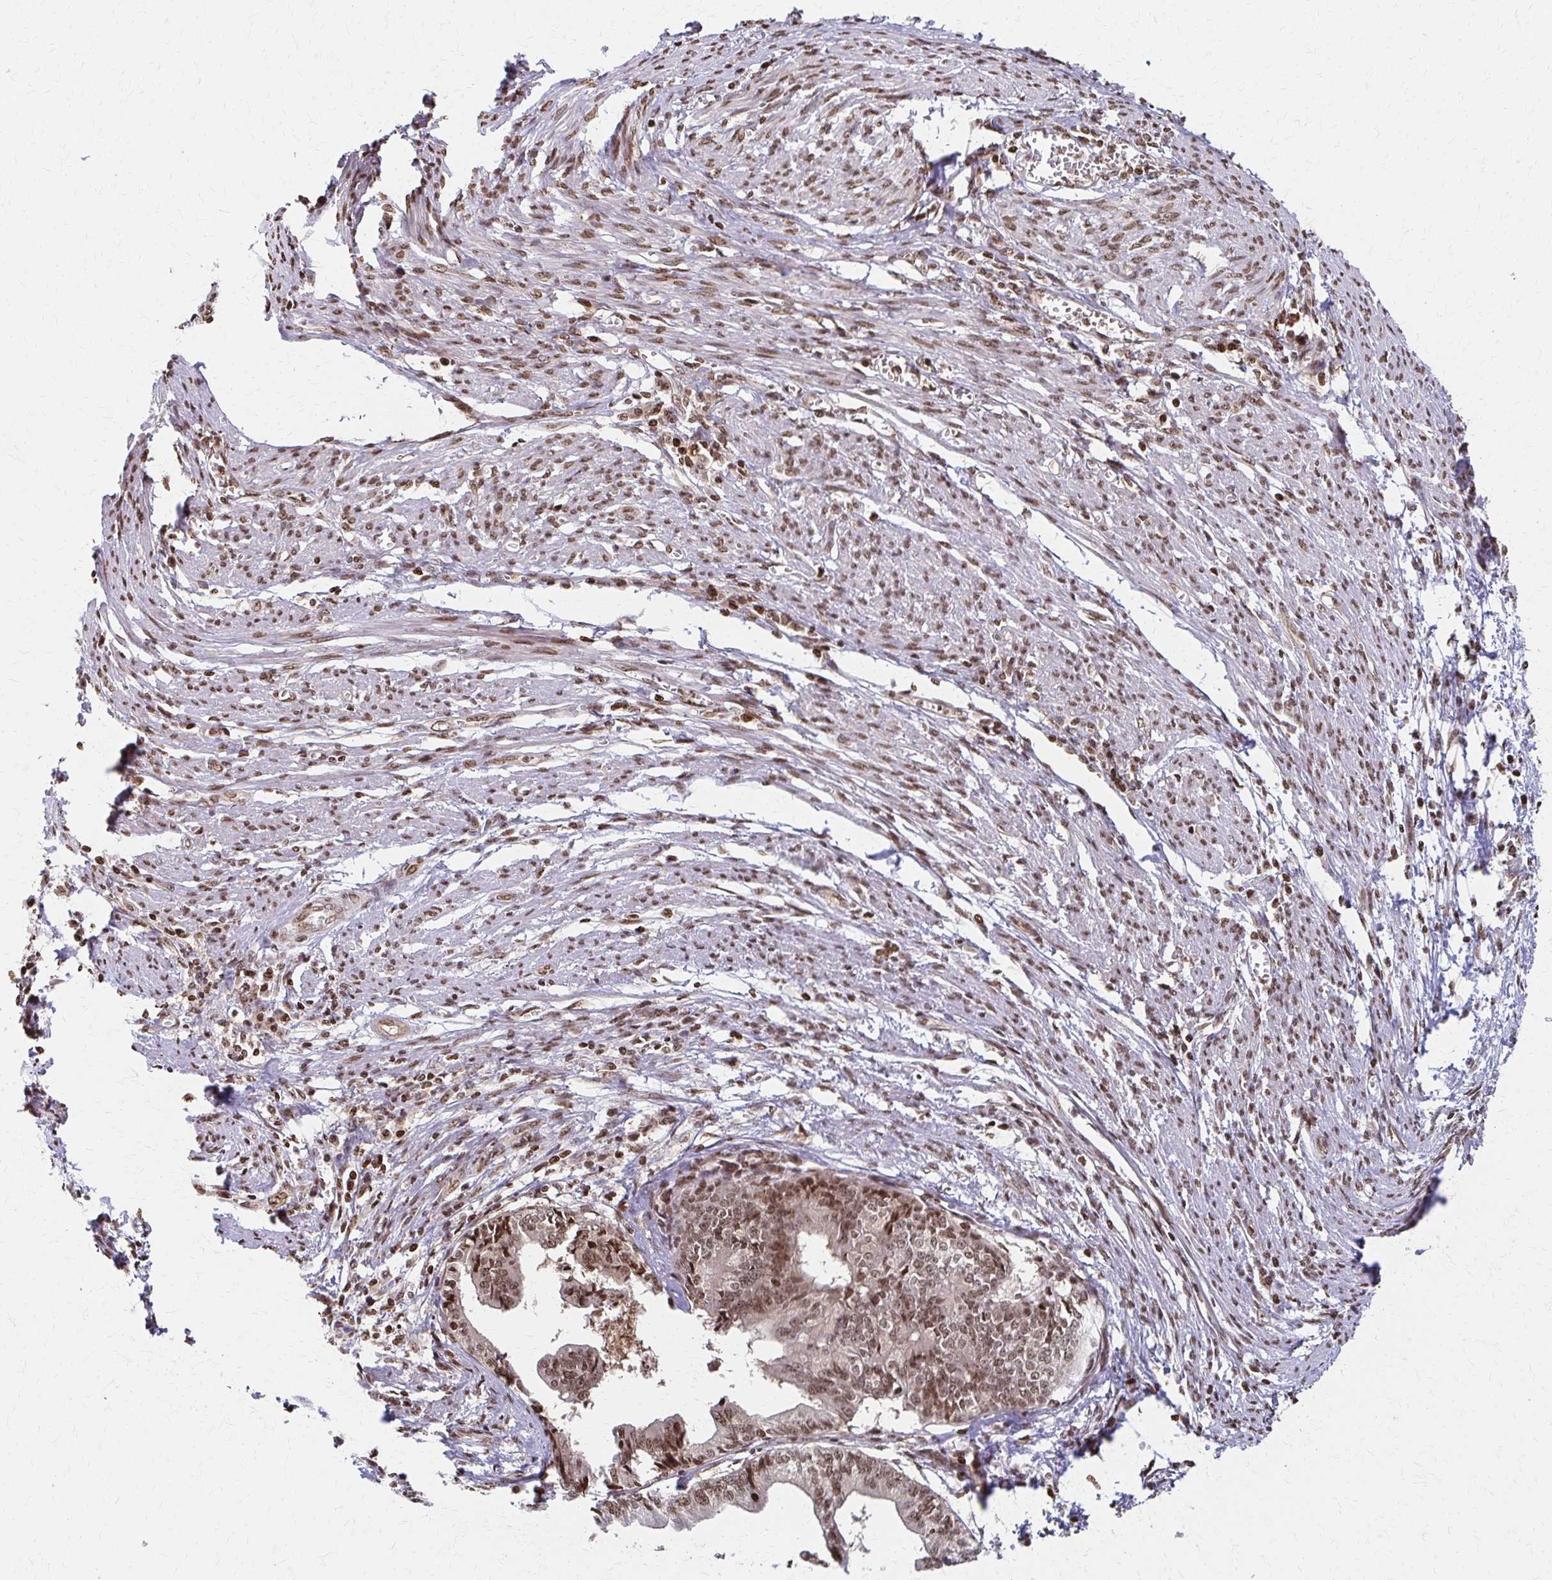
{"staining": {"intensity": "moderate", "quantity": ">75%", "location": "nuclear"}, "tissue": "endometrial cancer", "cell_type": "Tumor cells", "image_type": "cancer", "snomed": [{"axis": "morphology", "description": "Adenocarcinoma, NOS"}, {"axis": "topography", "description": "Endometrium"}], "caption": "Immunohistochemistry (DAB (3,3'-diaminobenzidine)) staining of human adenocarcinoma (endometrial) shows moderate nuclear protein staining in about >75% of tumor cells. Using DAB (3,3'-diaminobenzidine) (brown) and hematoxylin (blue) stains, captured at high magnification using brightfield microscopy.", "gene": "PSMD7", "patient": {"sex": "female", "age": 65}}